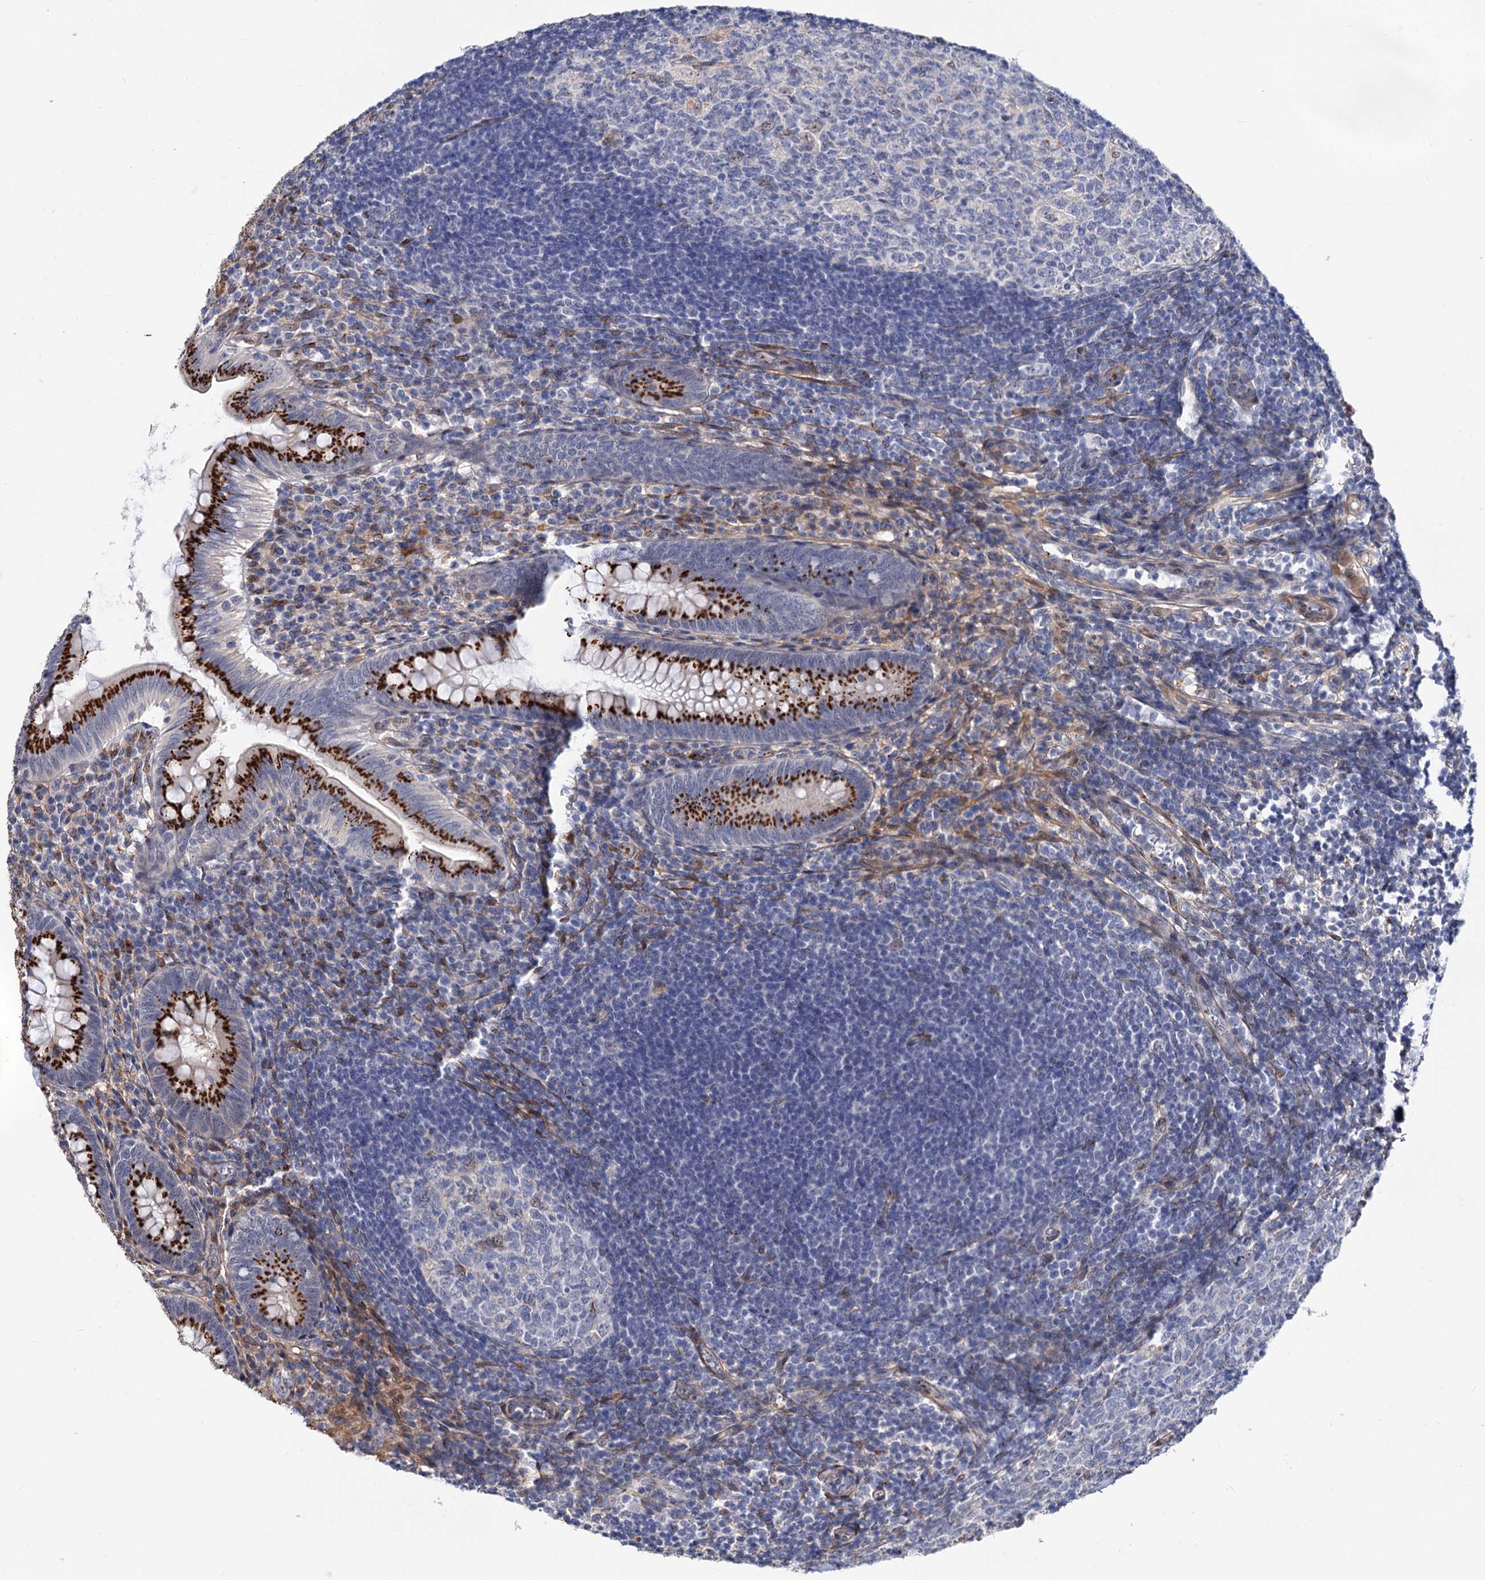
{"staining": {"intensity": "strong", "quantity": ">75%", "location": "cytoplasmic/membranous"}, "tissue": "appendix", "cell_type": "Glandular cells", "image_type": "normal", "snomed": [{"axis": "morphology", "description": "Normal tissue, NOS"}, {"axis": "topography", "description": "Appendix"}], "caption": "Appendix stained with DAB IHC exhibits high levels of strong cytoplasmic/membranous positivity in about >75% of glandular cells. The protein is shown in brown color, while the nuclei are stained blue.", "gene": "C11orf96", "patient": {"sex": "male", "age": 14}}